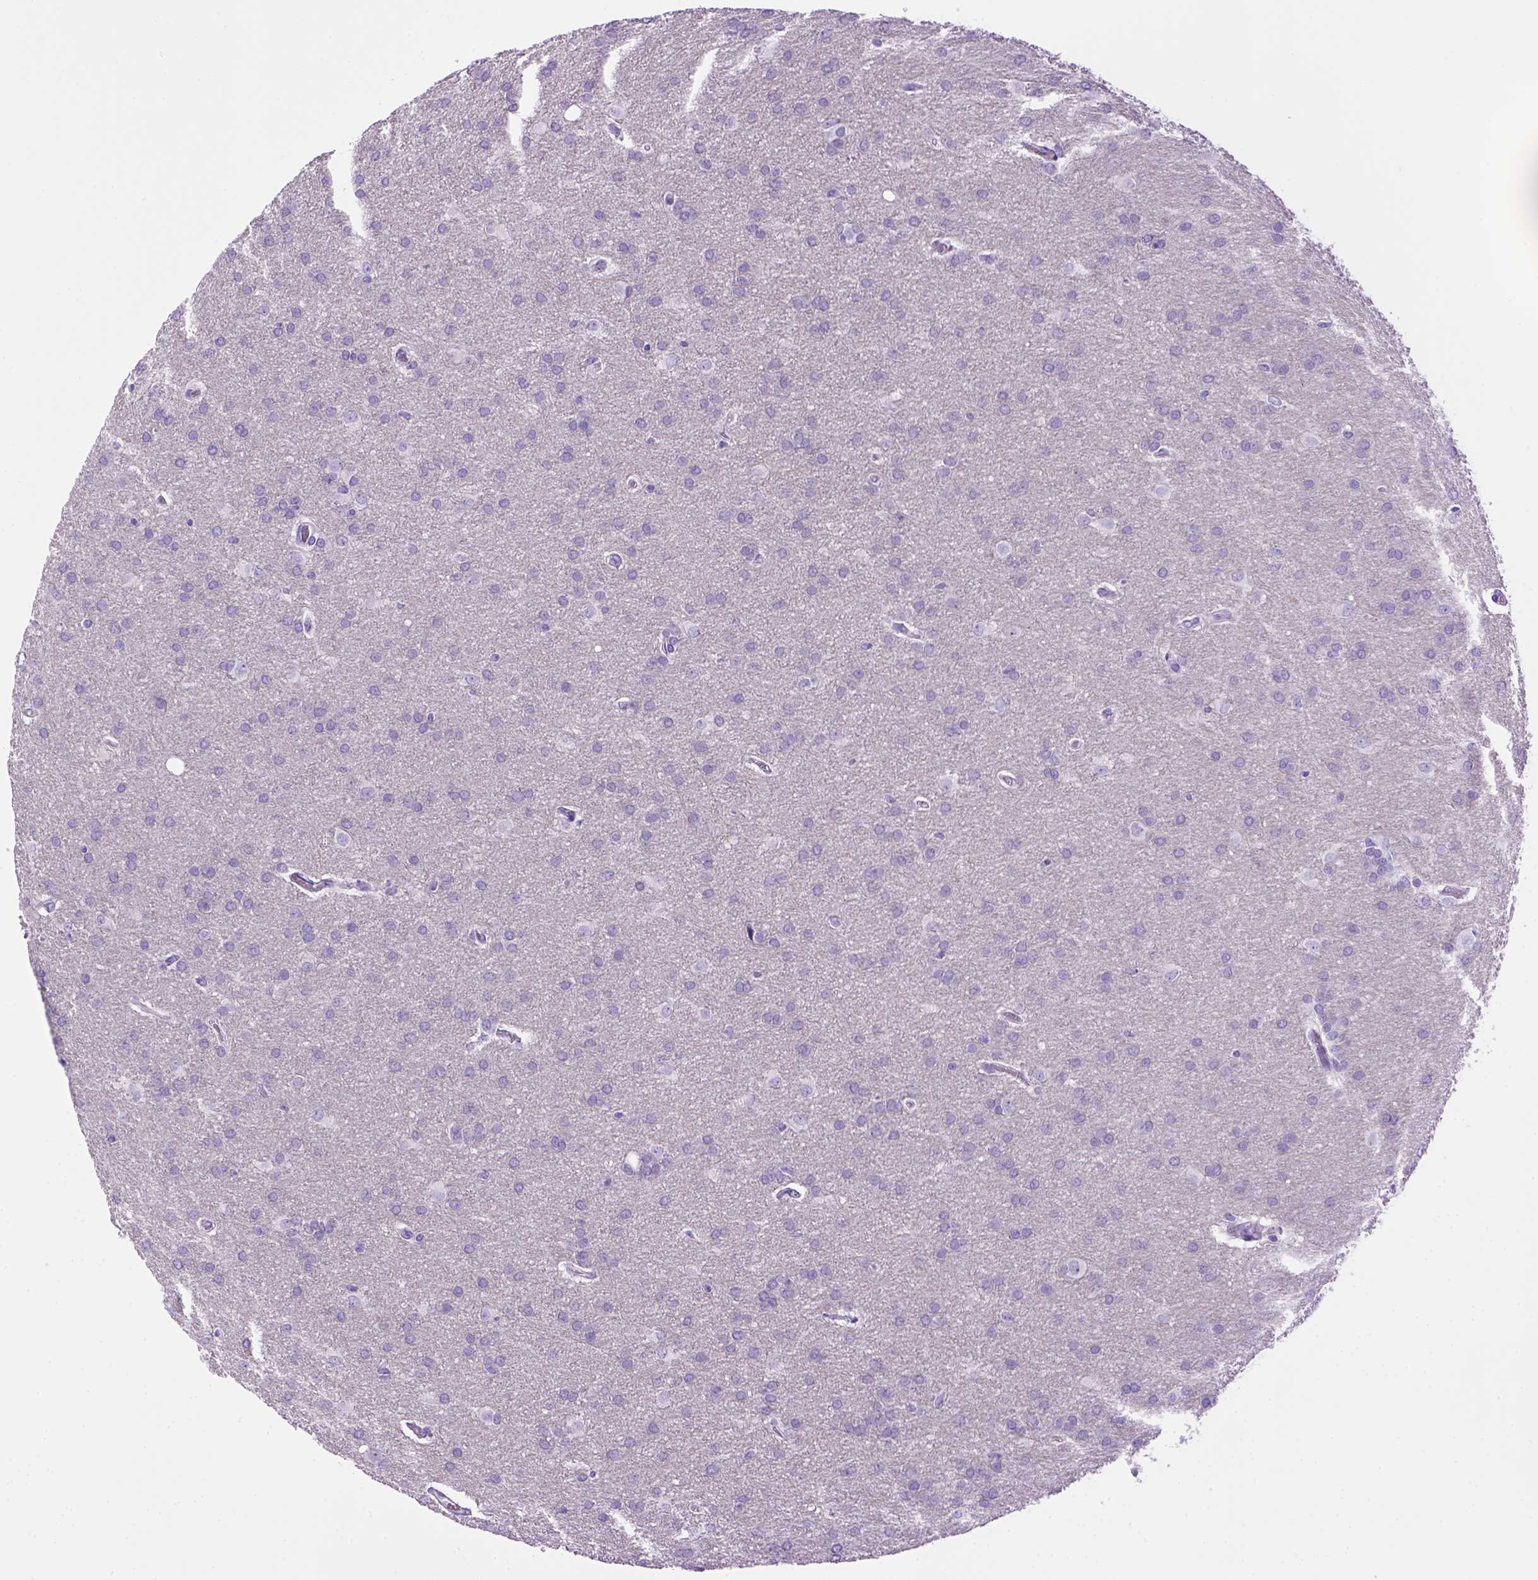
{"staining": {"intensity": "negative", "quantity": "none", "location": "none"}, "tissue": "glioma", "cell_type": "Tumor cells", "image_type": "cancer", "snomed": [{"axis": "morphology", "description": "Glioma, malignant, Low grade"}, {"axis": "topography", "description": "Brain"}], "caption": "IHC photomicrograph of human malignant glioma (low-grade) stained for a protein (brown), which shows no positivity in tumor cells.", "gene": "SGCG", "patient": {"sex": "female", "age": 32}}